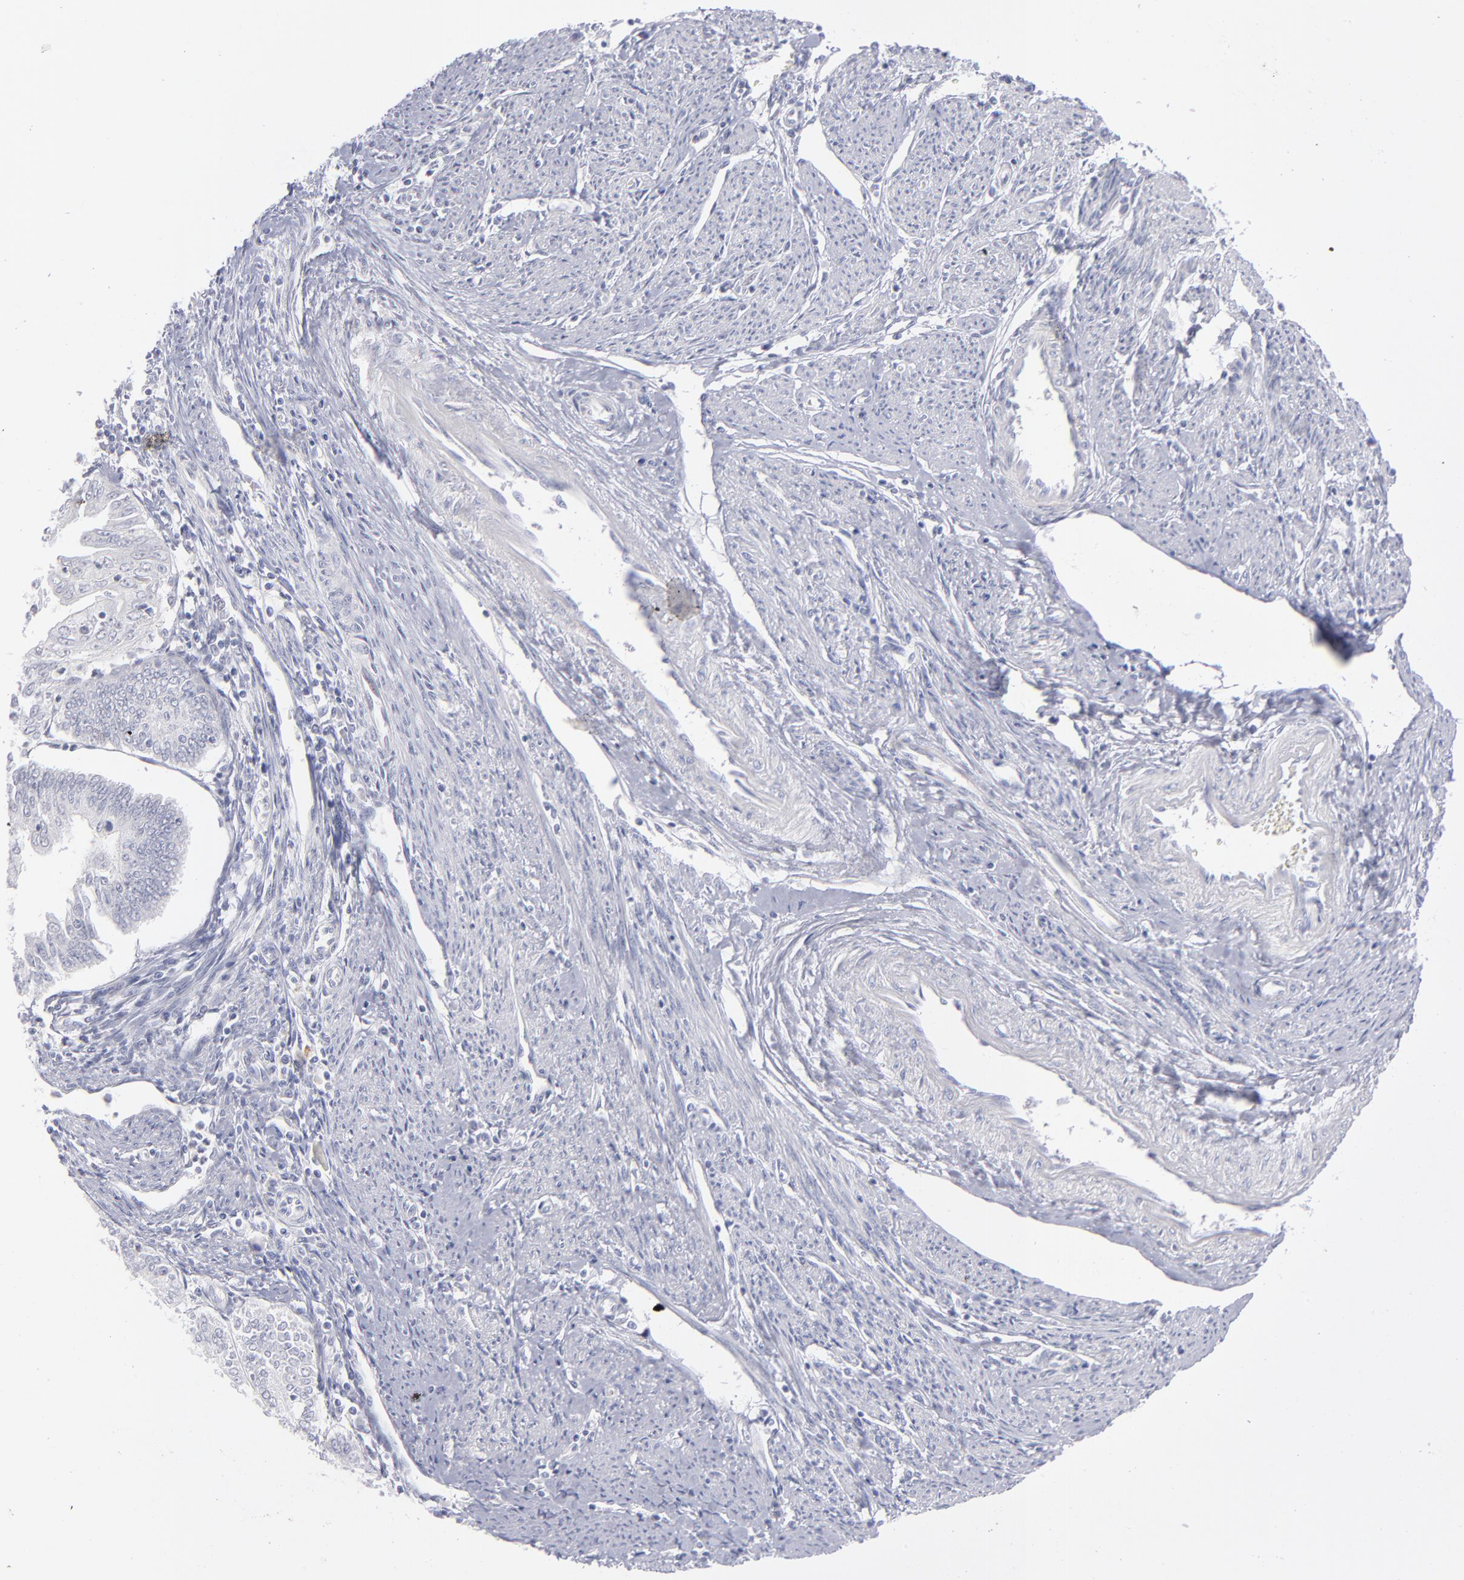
{"staining": {"intensity": "negative", "quantity": "none", "location": "none"}, "tissue": "endometrial cancer", "cell_type": "Tumor cells", "image_type": "cancer", "snomed": [{"axis": "morphology", "description": "Adenocarcinoma, NOS"}, {"axis": "topography", "description": "Endometrium"}], "caption": "The immunohistochemistry image has no significant positivity in tumor cells of adenocarcinoma (endometrial) tissue.", "gene": "MTHFD2", "patient": {"sex": "female", "age": 75}}